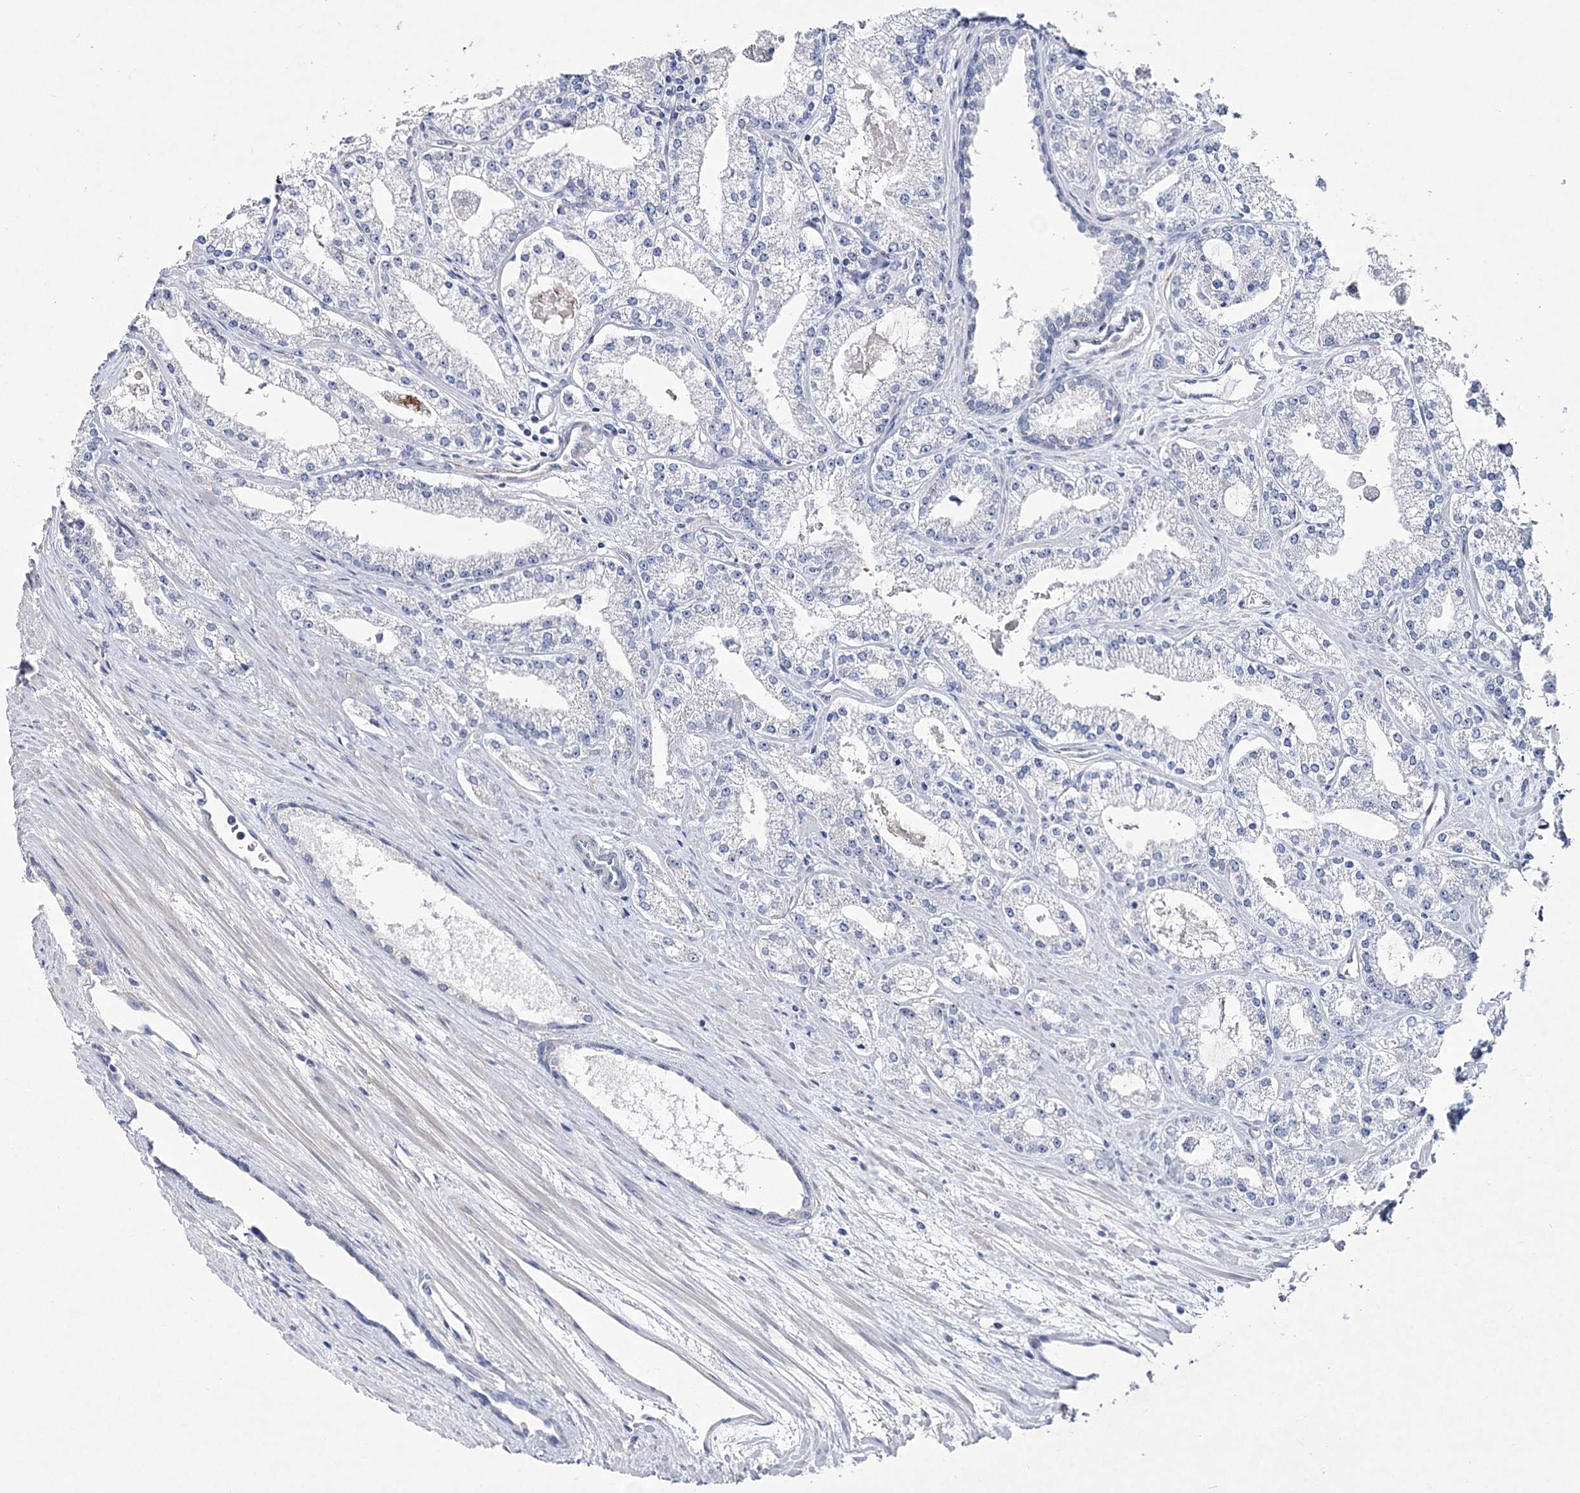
{"staining": {"intensity": "negative", "quantity": "none", "location": "none"}, "tissue": "prostate cancer", "cell_type": "Tumor cells", "image_type": "cancer", "snomed": [{"axis": "morphology", "description": "Adenocarcinoma, Low grade"}, {"axis": "topography", "description": "Prostate"}], "caption": "A histopathology image of low-grade adenocarcinoma (prostate) stained for a protein demonstrates no brown staining in tumor cells. (IHC, brightfield microscopy, high magnification).", "gene": "ANO1", "patient": {"sex": "male", "age": 69}}